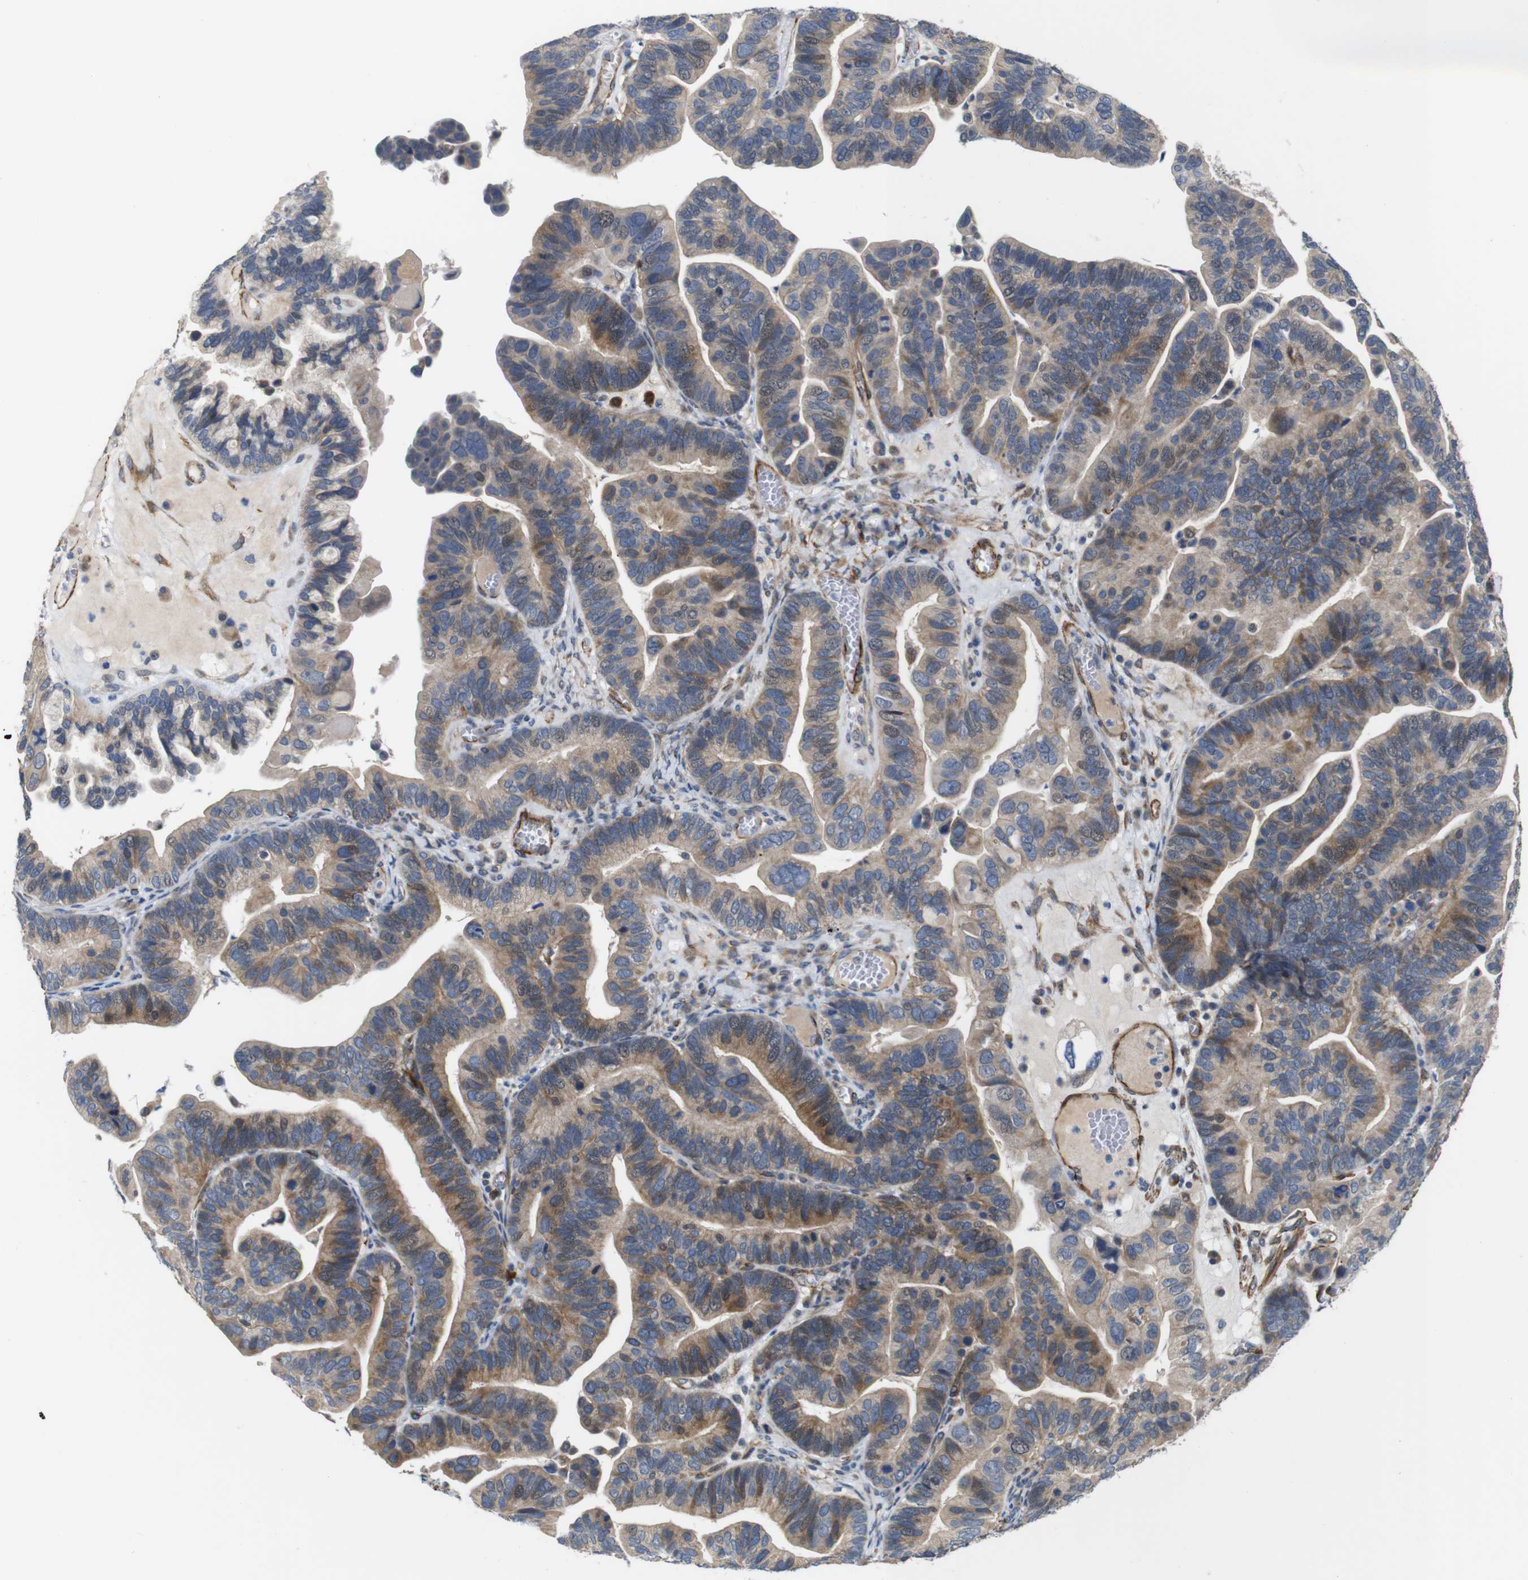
{"staining": {"intensity": "weak", "quantity": "25%-75%", "location": "cytoplasmic/membranous"}, "tissue": "ovarian cancer", "cell_type": "Tumor cells", "image_type": "cancer", "snomed": [{"axis": "morphology", "description": "Cystadenocarcinoma, serous, NOS"}, {"axis": "topography", "description": "Ovary"}], "caption": "Human ovarian cancer stained for a protein (brown) displays weak cytoplasmic/membranous positive positivity in about 25%-75% of tumor cells.", "gene": "GGT7", "patient": {"sex": "female", "age": 56}}